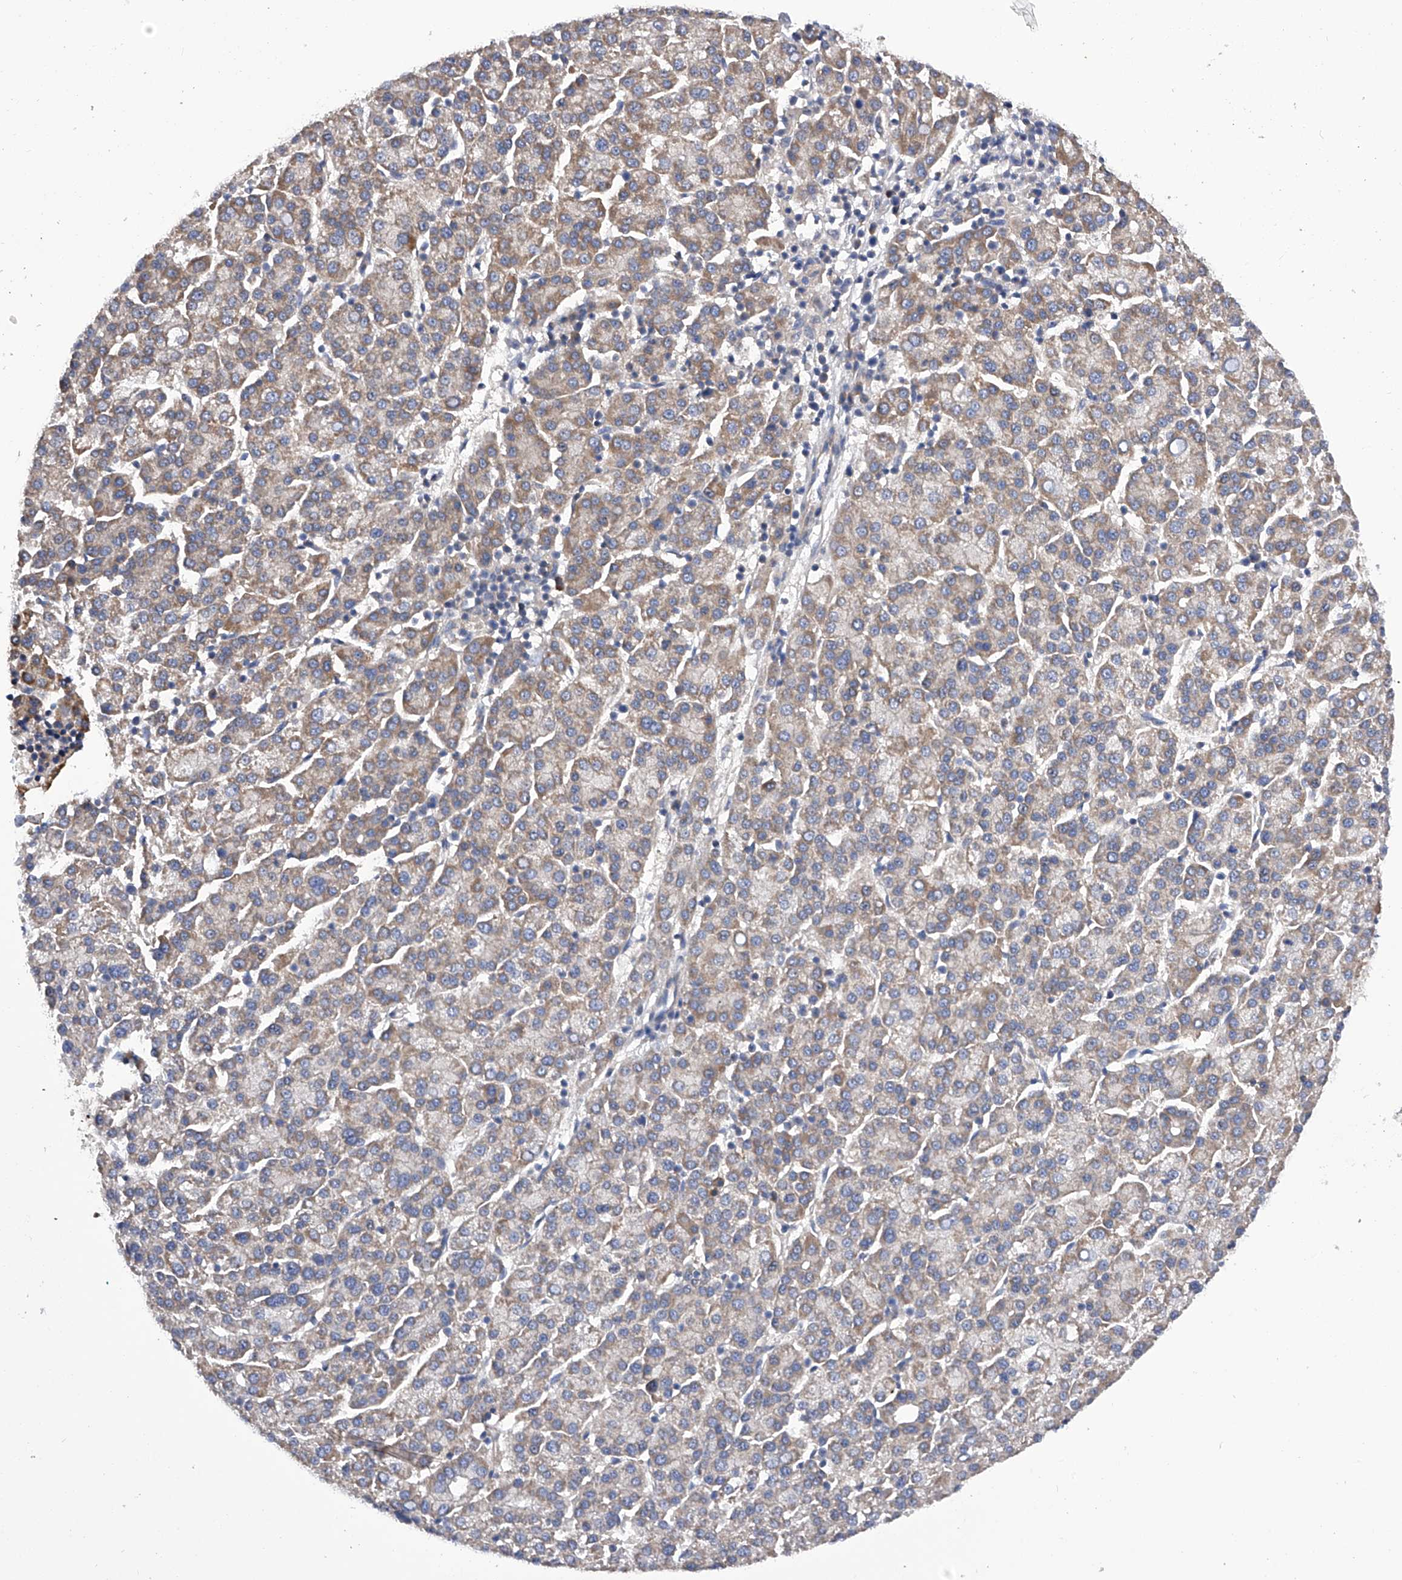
{"staining": {"intensity": "weak", "quantity": ">75%", "location": "cytoplasmic/membranous"}, "tissue": "liver cancer", "cell_type": "Tumor cells", "image_type": "cancer", "snomed": [{"axis": "morphology", "description": "Carcinoma, Hepatocellular, NOS"}, {"axis": "topography", "description": "Liver"}], "caption": "Immunohistochemistry (DAB) staining of human liver cancer (hepatocellular carcinoma) displays weak cytoplasmic/membranous protein positivity in about >75% of tumor cells.", "gene": "MLYCD", "patient": {"sex": "female", "age": 58}}